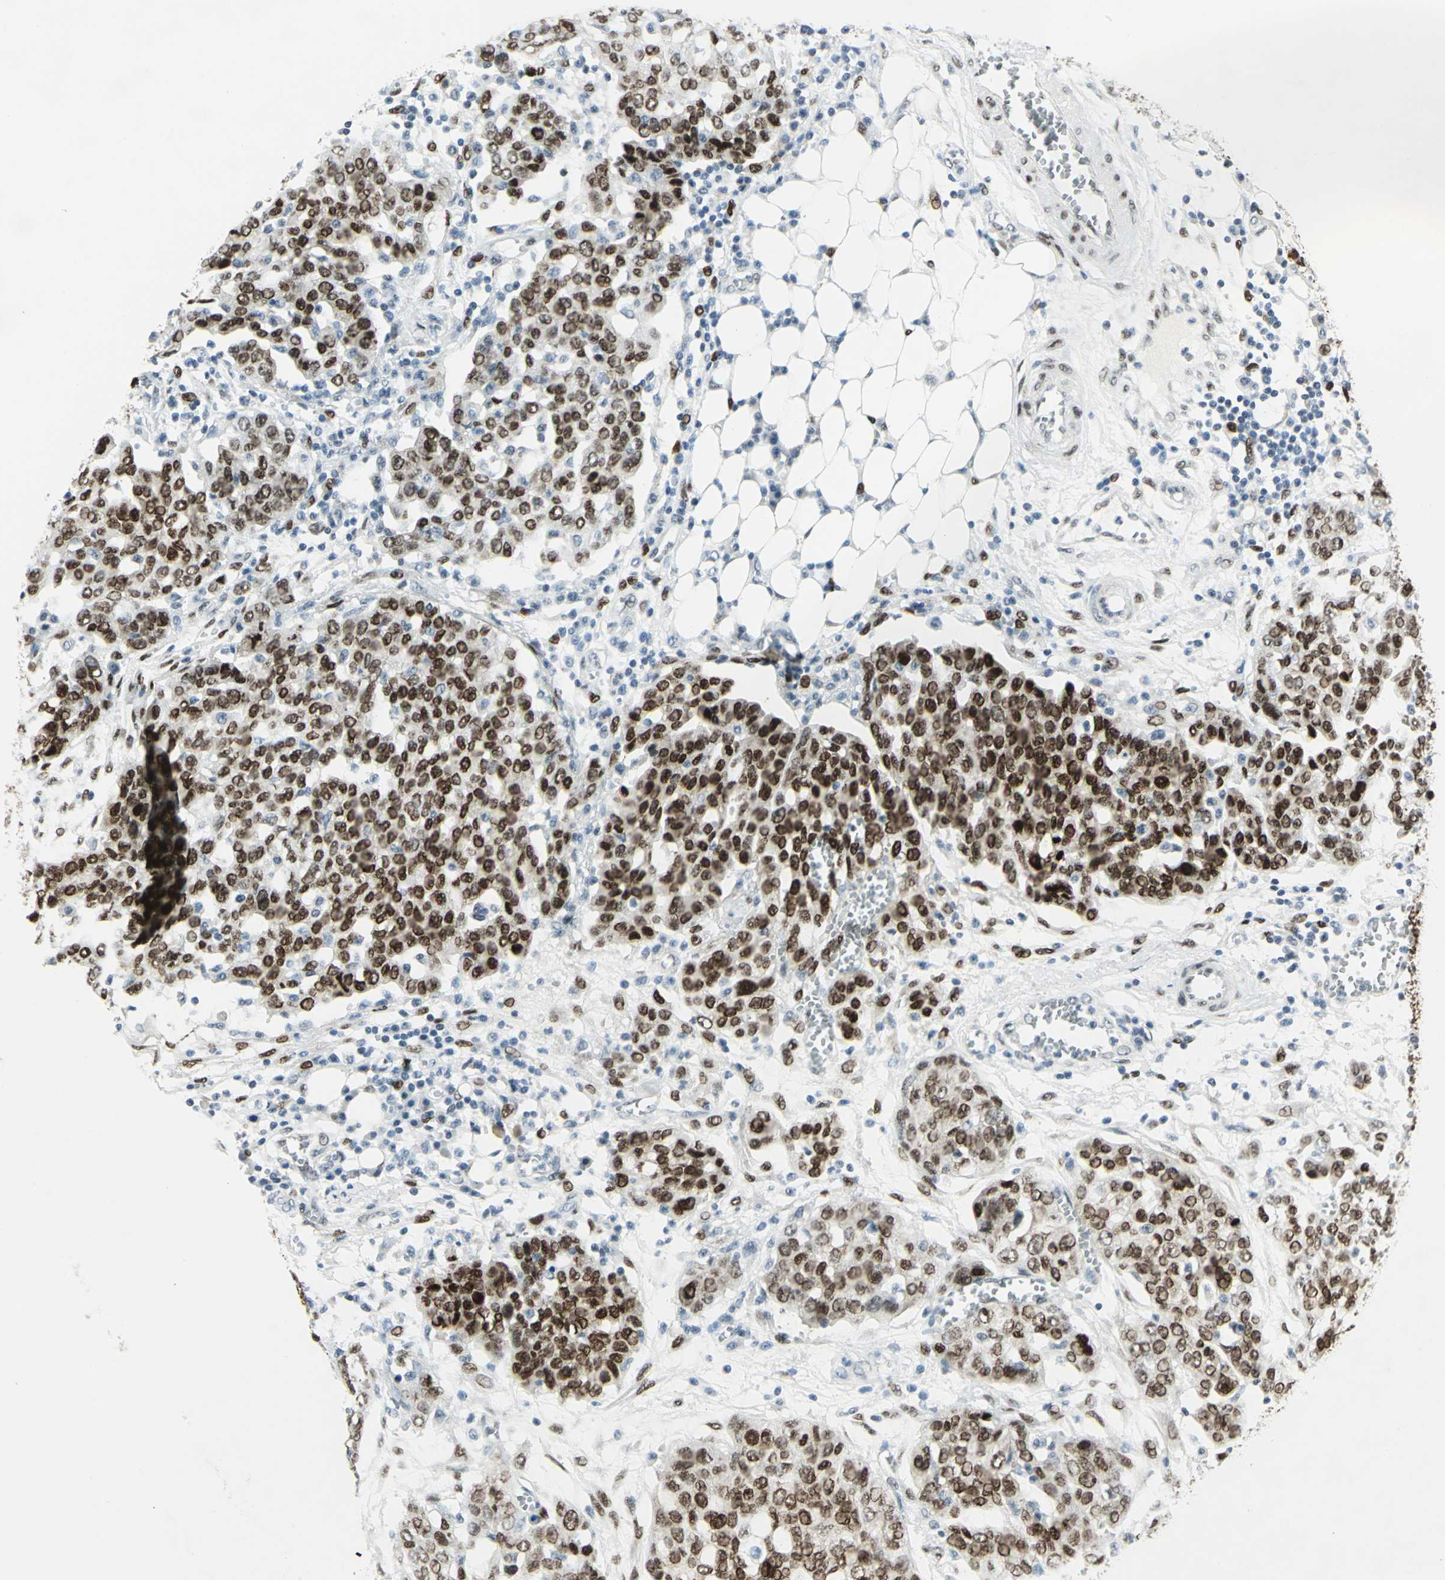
{"staining": {"intensity": "strong", "quantity": ">75%", "location": "nuclear"}, "tissue": "ovarian cancer", "cell_type": "Tumor cells", "image_type": "cancer", "snomed": [{"axis": "morphology", "description": "Cystadenocarcinoma, serous, NOS"}, {"axis": "topography", "description": "Soft tissue"}, {"axis": "topography", "description": "Ovary"}], "caption": "Approximately >75% of tumor cells in serous cystadenocarcinoma (ovarian) exhibit strong nuclear protein expression as visualized by brown immunohistochemical staining.", "gene": "MEIS2", "patient": {"sex": "female", "age": 57}}